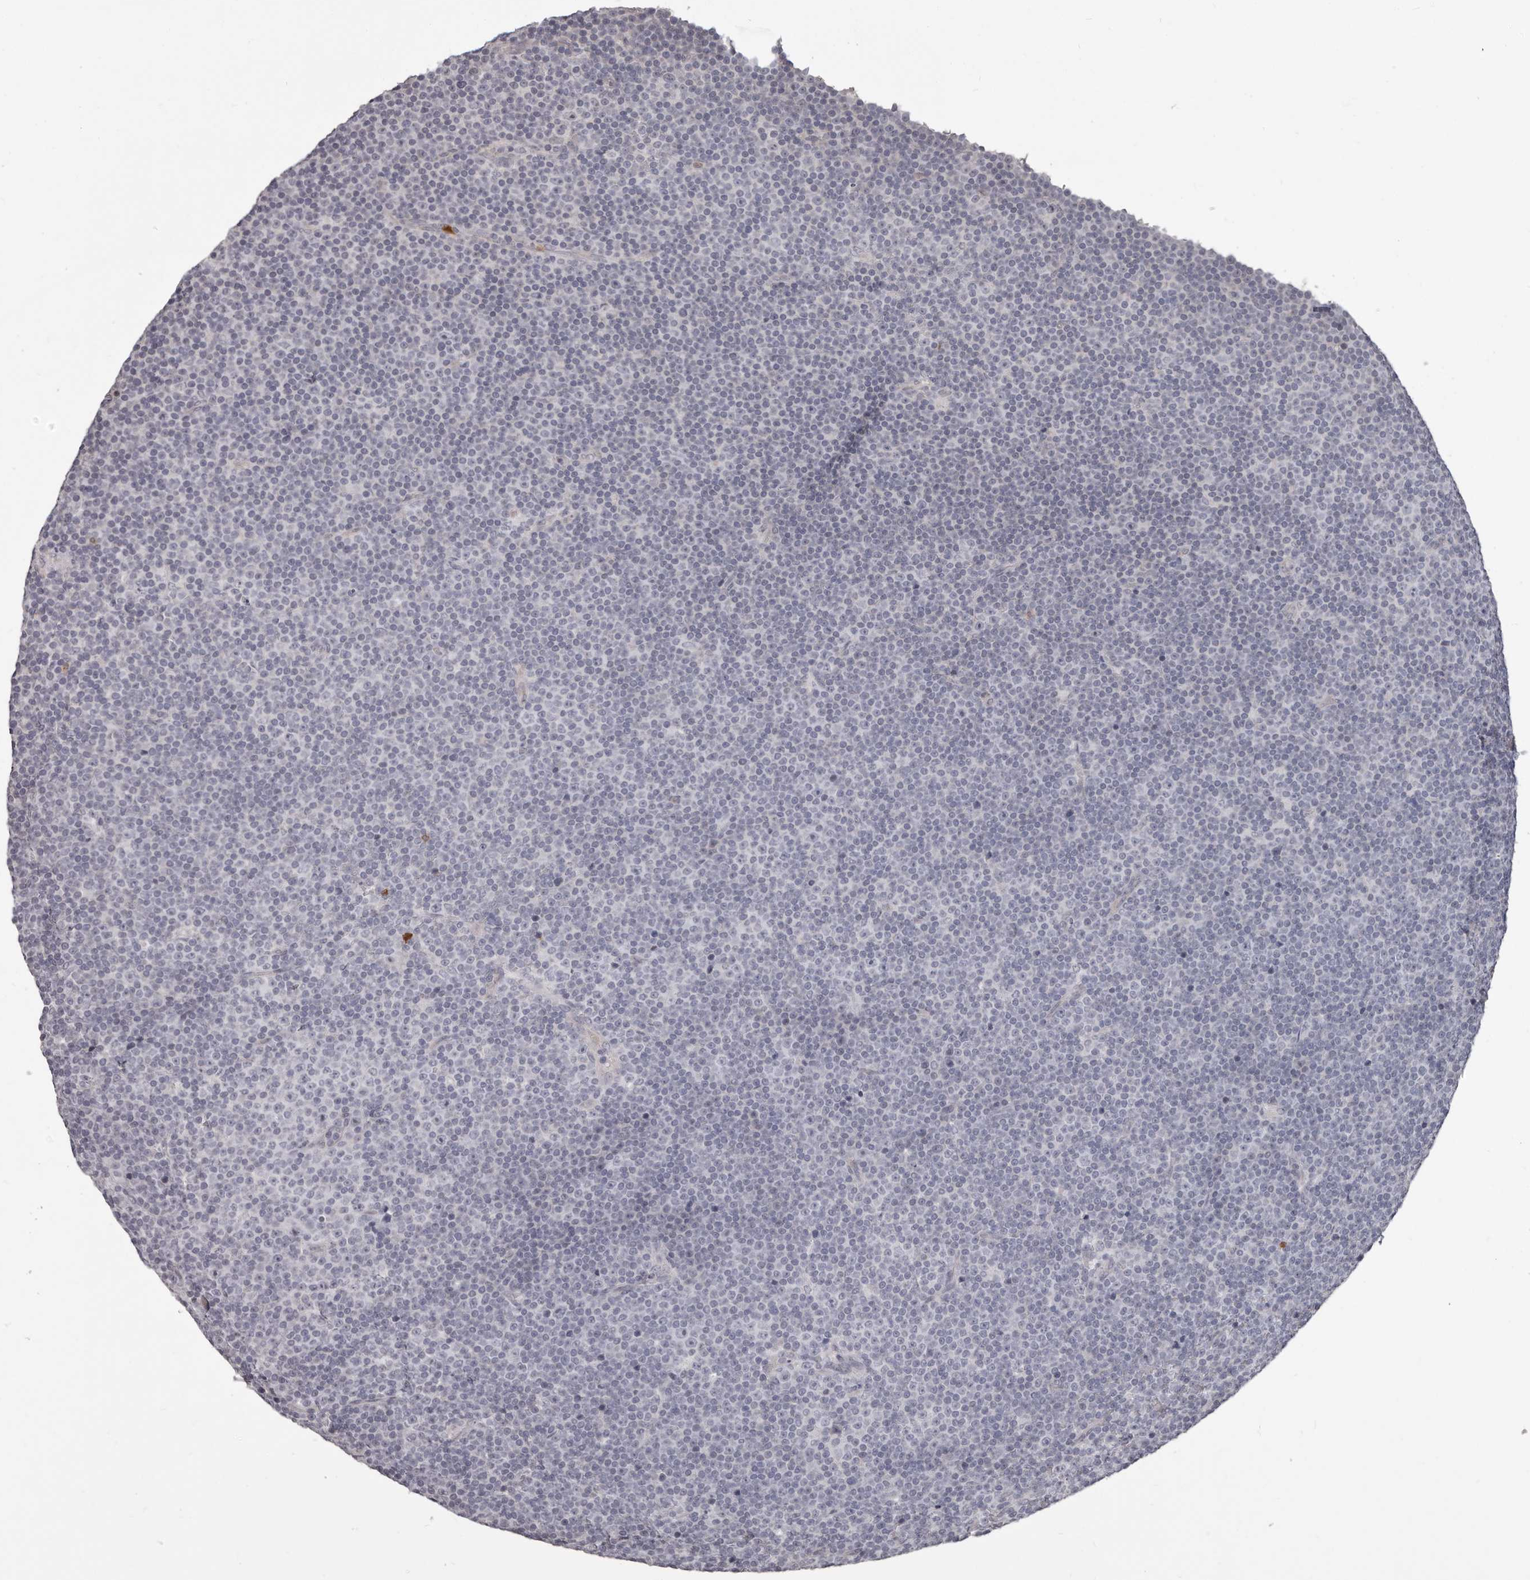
{"staining": {"intensity": "negative", "quantity": "none", "location": "none"}, "tissue": "lymphoma", "cell_type": "Tumor cells", "image_type": "cancer", "snomed": [{"axis": "morphology", "description": "Malignant lymphoma, non-Hodgkin's type, Low grade"}, {"axis": "topography", "description": "Lymph node"}], "caption": "This is a image of IHC staining of lymphoma, which shows no staining in tumor cells.", "gene": "GPR157", "patient": {"sex": "female", "age": 67}}